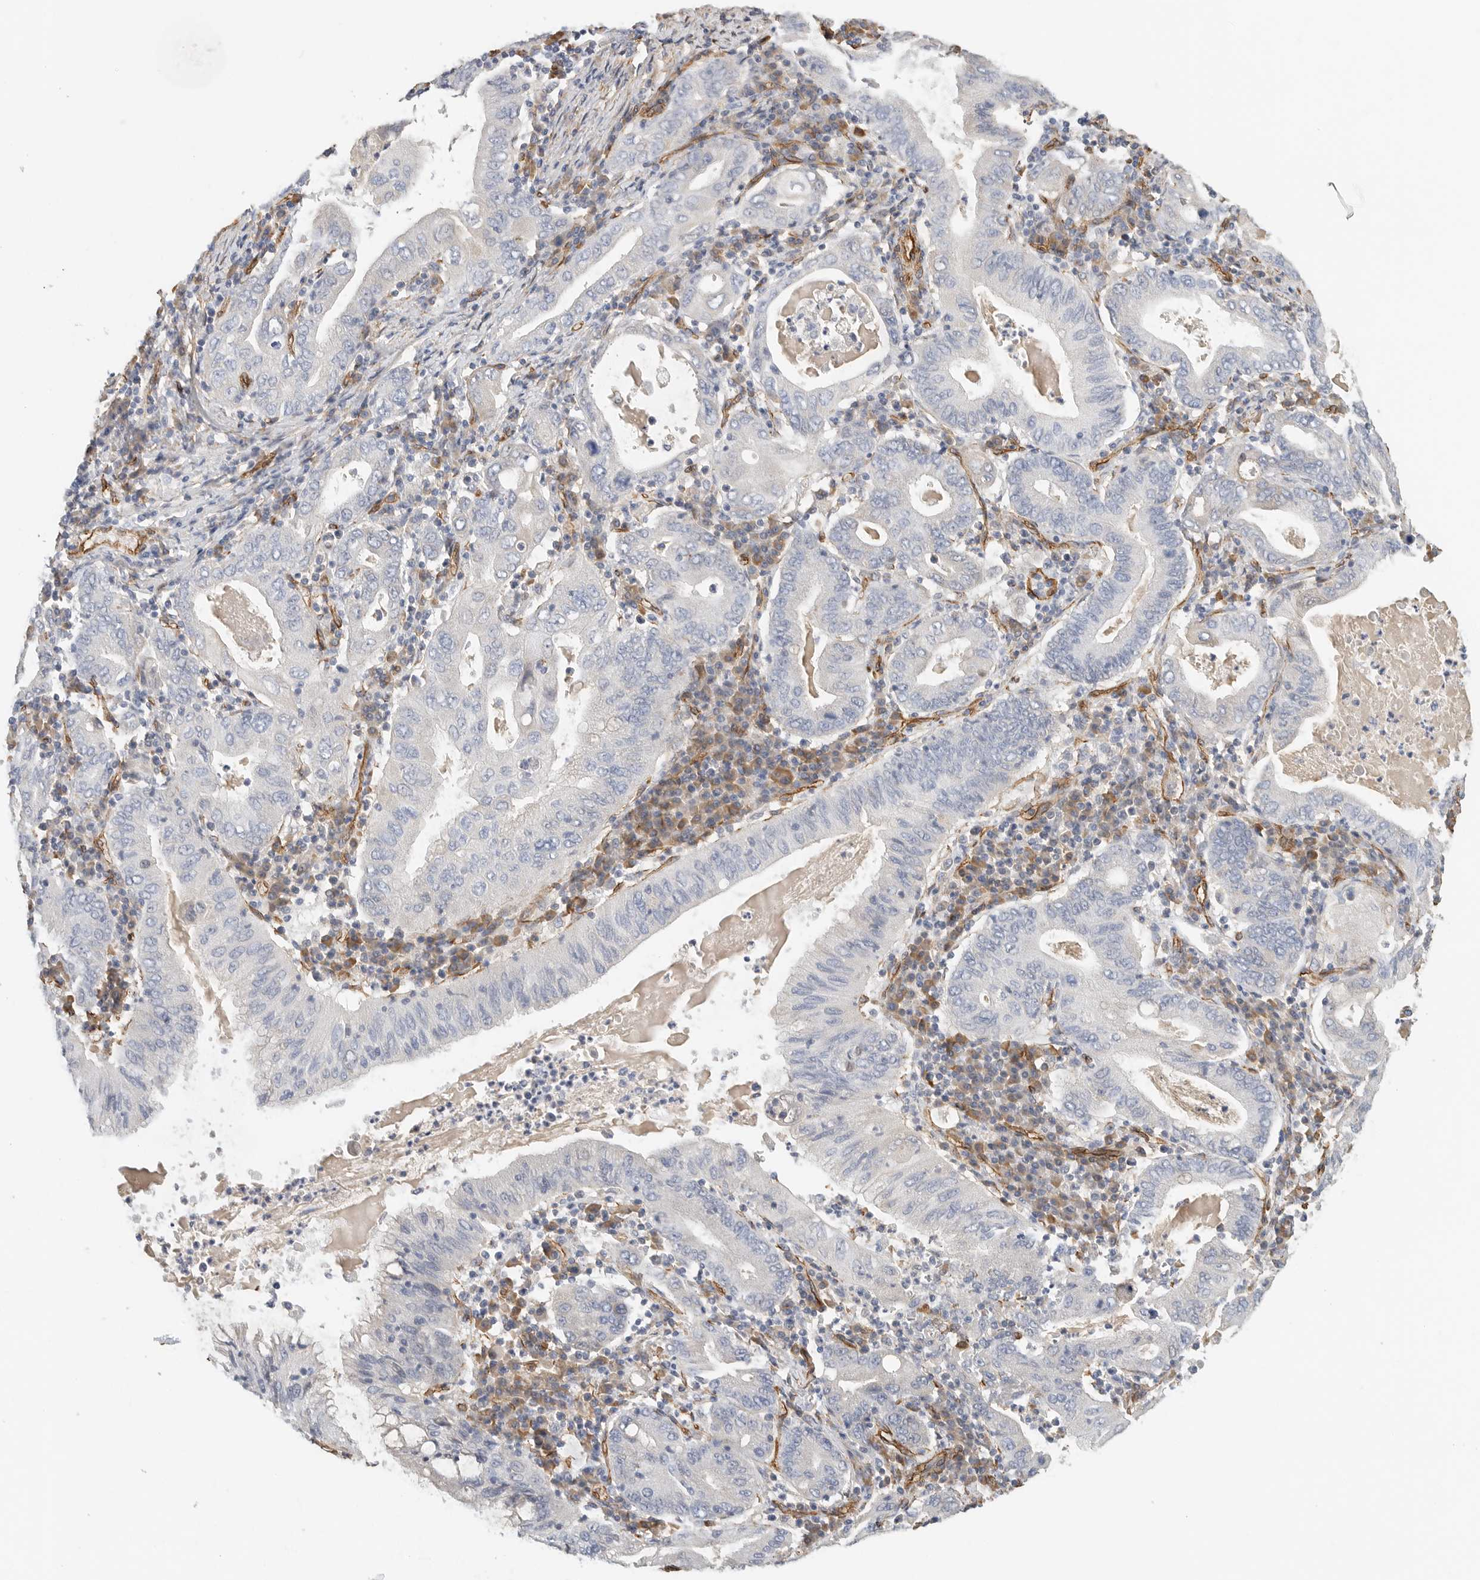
{"staining": {"intensity": "negative", "quantity": "none", "location": "none"}, "tissue": "stomach cancer", "cell_type": "Tumor cells", "image_type": "cancer", "snomed": [{"axis": "morphology", "description": "Normal tissue, NOS"}, {"axis": "morphology", "description": "Adenocarcinoma, NOS"}, {"axis": "topography", "description": "Esophagus"}, {"axis": "topography", "description": "Stomach, upper"}, {"axis": "topography", "description": "Peripheral nerve tissue"}], "caption": "Tumor cells are negative for brown protein staining in stomach cancer. Brightfield microscopy of IHC stained with DAB (3,3'-diaminobenzidine) (brown) and hematoxylin (blue), captured at high magnification.", "gene": "JMJD4", "patient": {"sex": "male", "age": 62}}